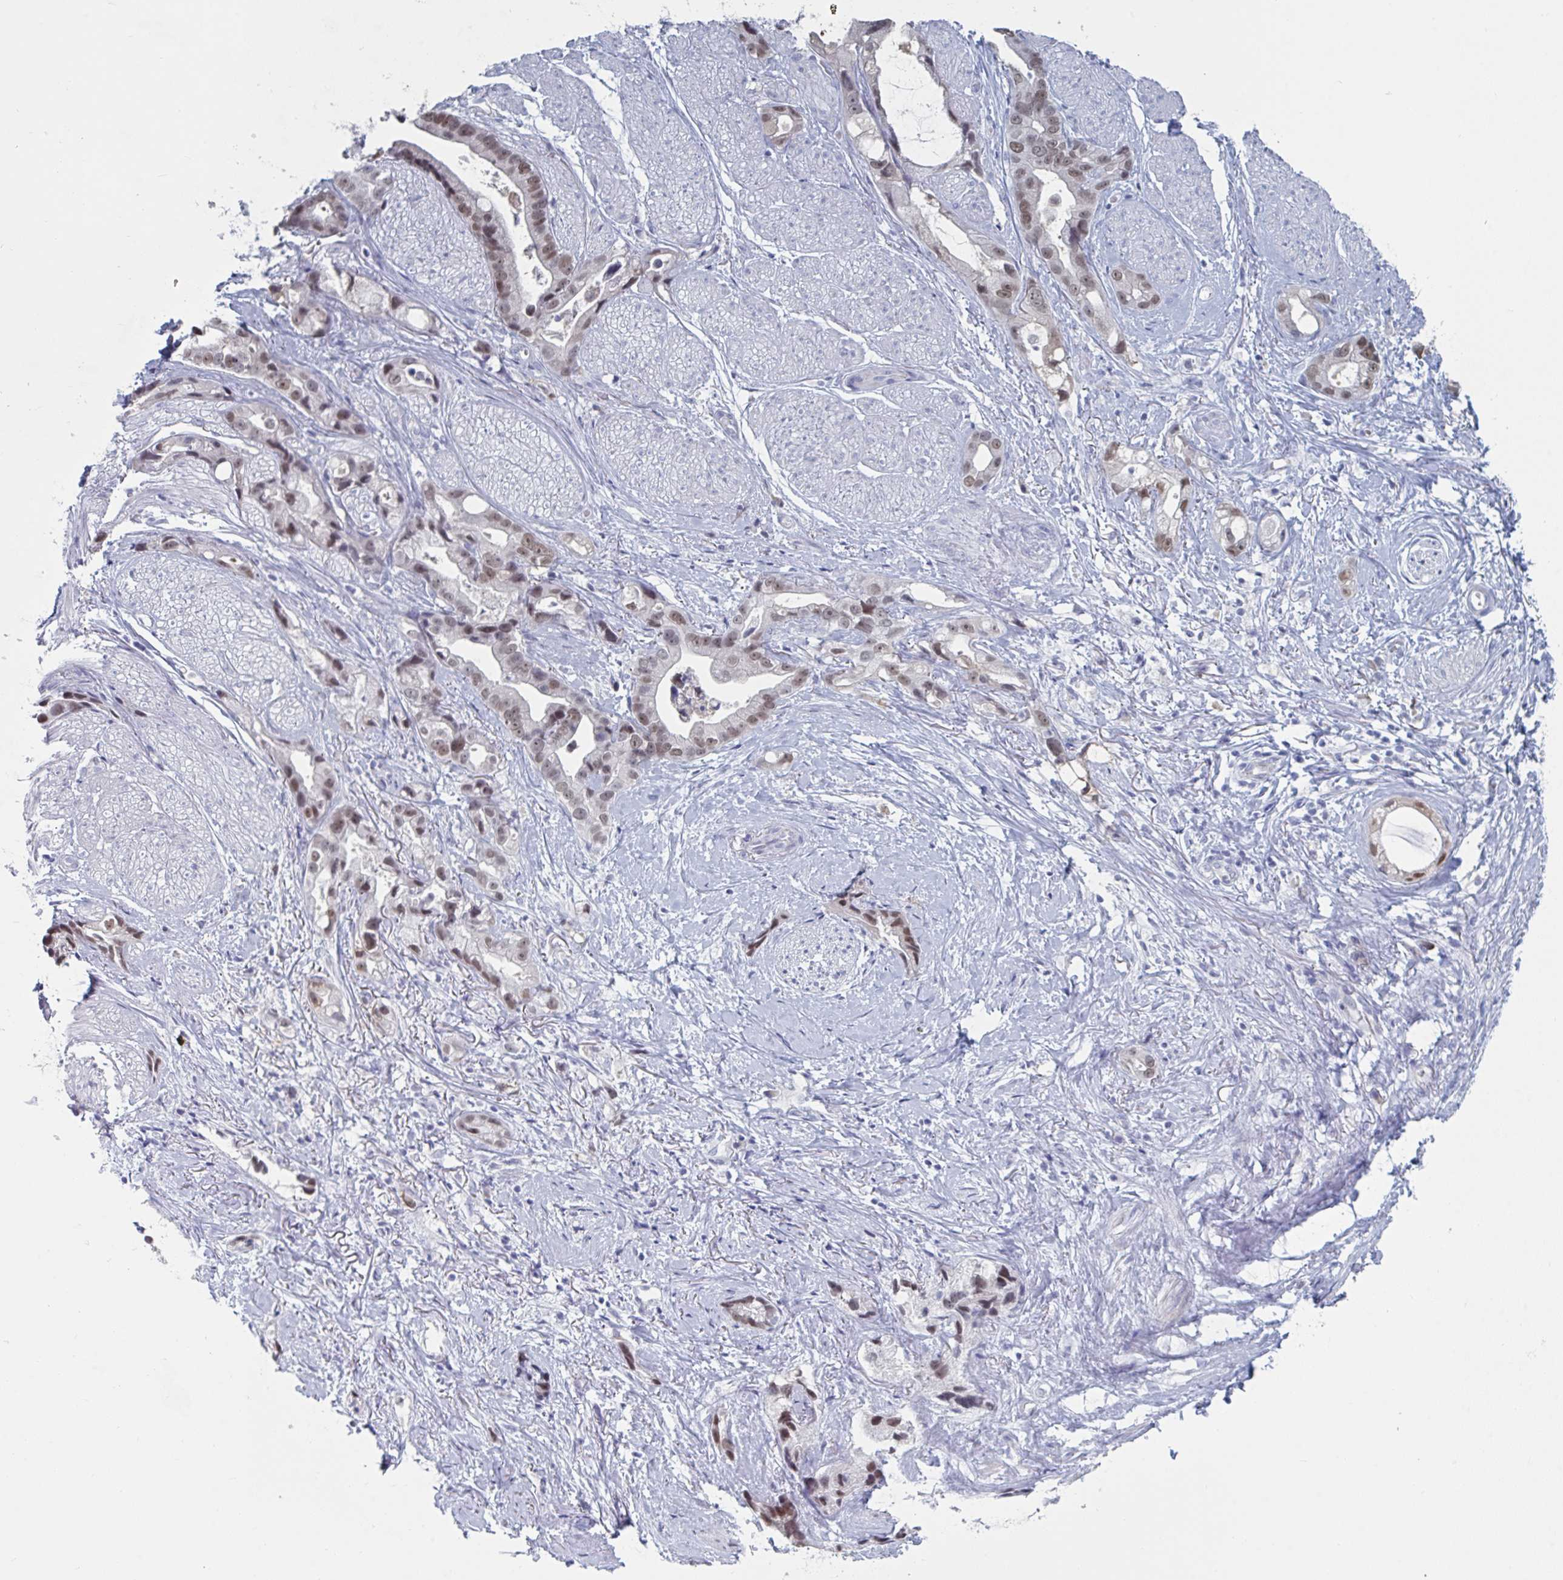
{"staining": {"intensity": "moderate", "quantity": ">75%", "location": "nuclear"}, "tissue": "stomach cancer", "cell_type": "Tumor cells", "image_type": "cancer", "snomed": [{"axis": "morphology", "description": "Adenocarcinoma, NOS"}, {"axis": "topography", "description": "Stomach"}], "caption": "DAB (3,3'-diaminobenzidine) immunohistochemical staining of human adenocarcinoma (stomach) reveals moderate nuclear protein staining in approximately >75% of tumor cells.", "gene": "FOXA1", "patient": {"sex": "male", "age": 55}}